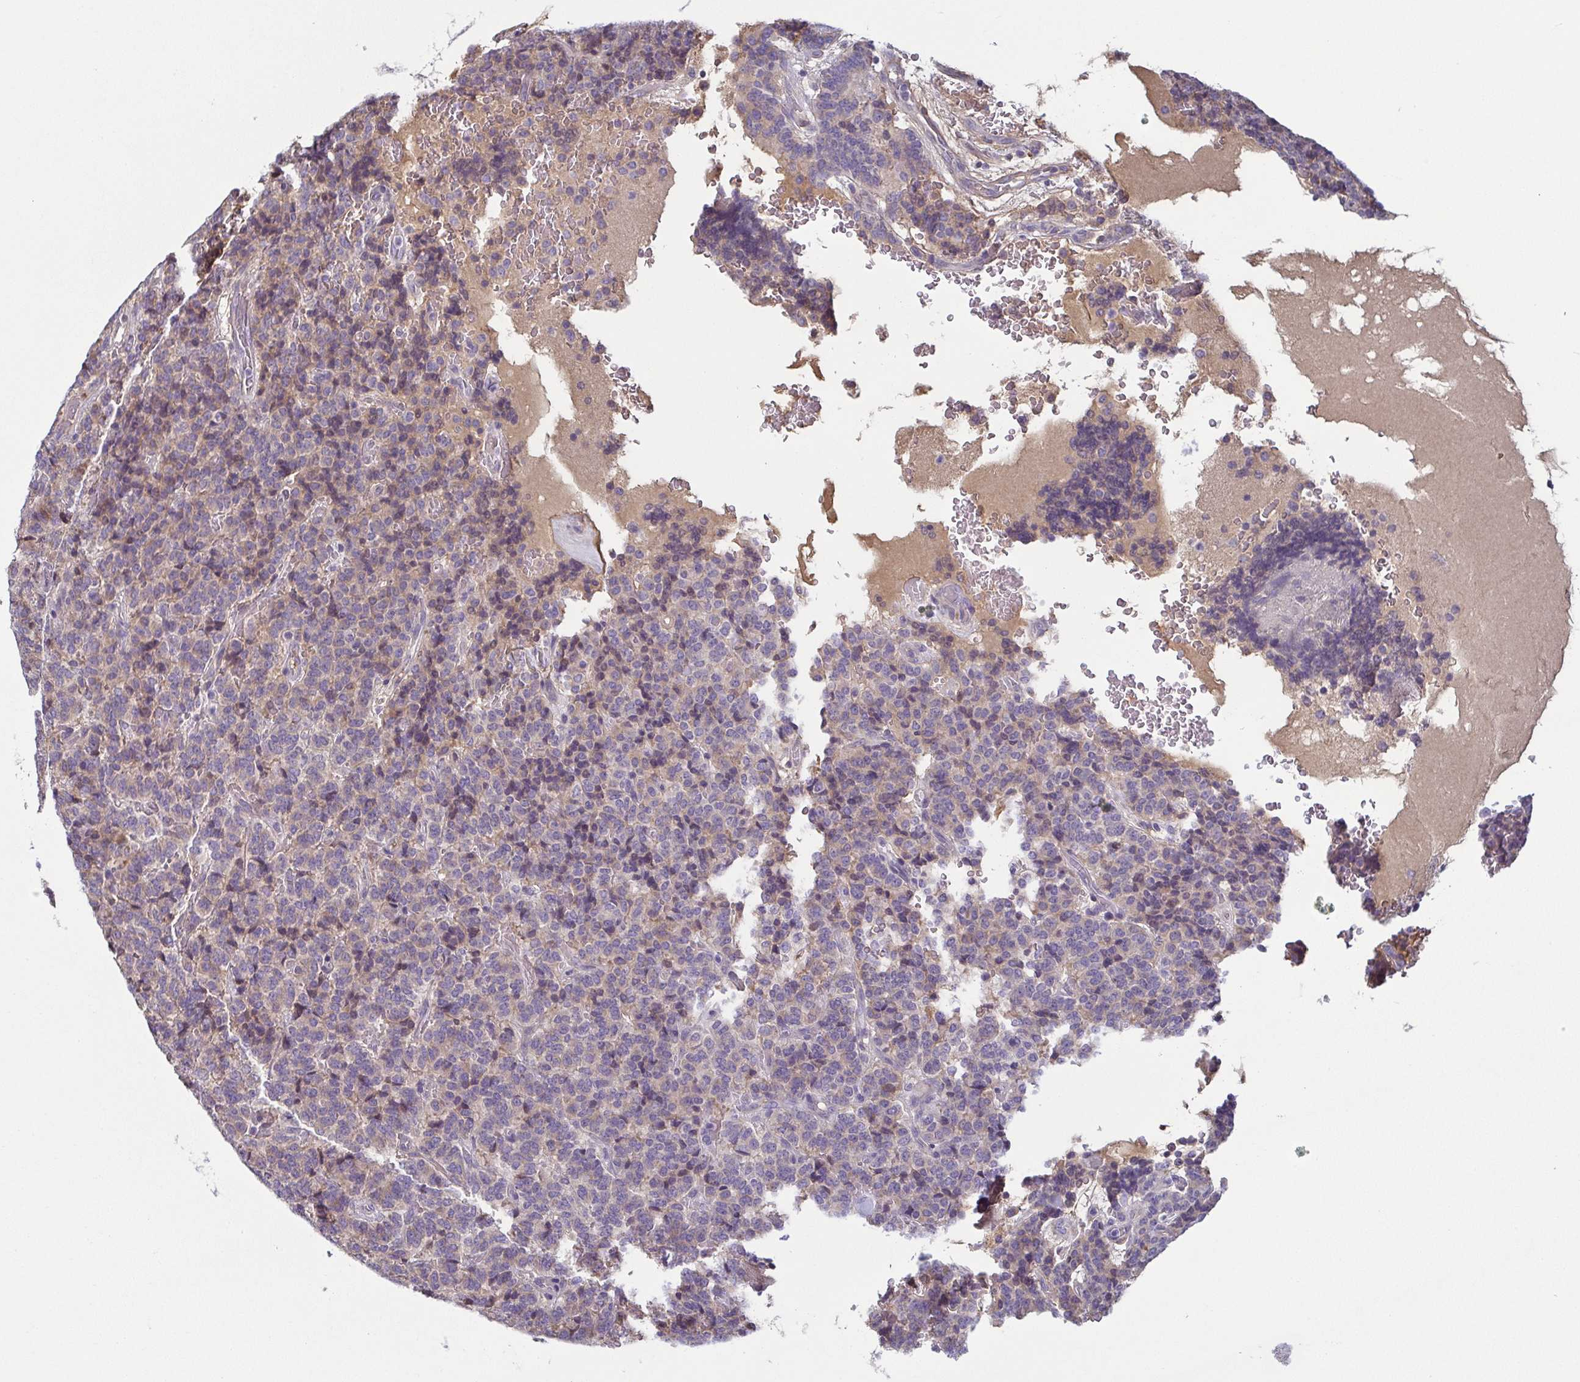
{"staining": {"intensity": "negative", "quantity": "none", "location": "none"}, "tissue": "carcinoid", "cell_type": "Tumor cells", "image_type": "cancer", "snomed": [{"axis": "morphology", "description": "Carcinoid, malignant, NOS"}, {"axis": "topography", "description": "Pancreas"}], "caption": "The image exhibits no significant positivity in tumor cells of carcinoid (malignant). The staining is performed using DAB brown chromogen with nuclei counter-stained in using hematoxylin.", "gene": "ECM1", "patient": {"sex": "male", "age": 36}}